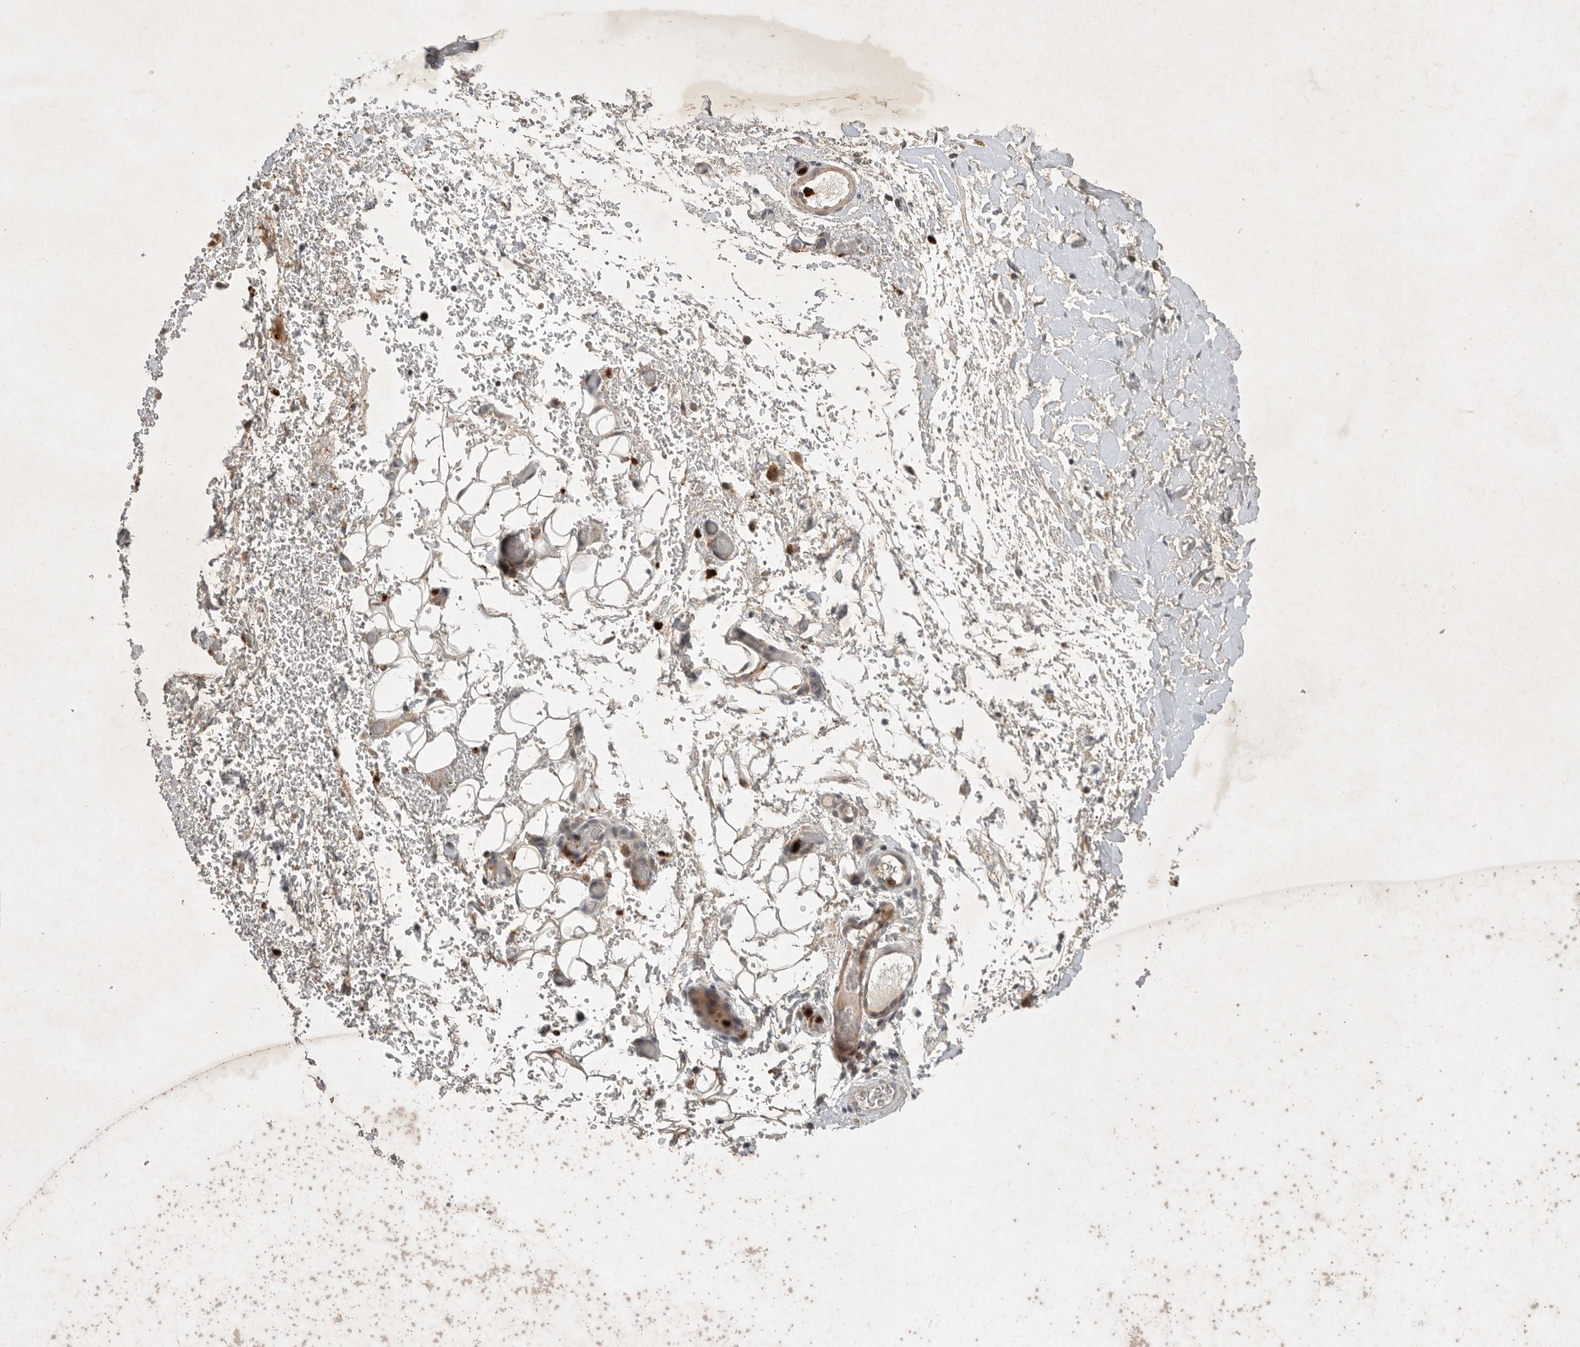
{"staining": {"intensity": "negative", "quantity": "none", "location": "none"}, "tissue": "adipose tissue", "cell_type": "Adipocytes", "image_type": "normal", "snomed": [{"axis": "morphology", "description": "Normal tissue, NOS"}, {"axis": "morphology", "description": "Adenocarcinoma, NOS"}, {"axis": "topography", "description": "Esophagus"}], "caption": "Immunohistochemical staining of unremarkable adipose tissue demonstrates no significant positivity in adipocytes. (DAB immunohistochemistry visualized using brightfield microscopy, high magnification).", "gene": "UBE3D", "patient": {"sex": "male", "age": 62}}